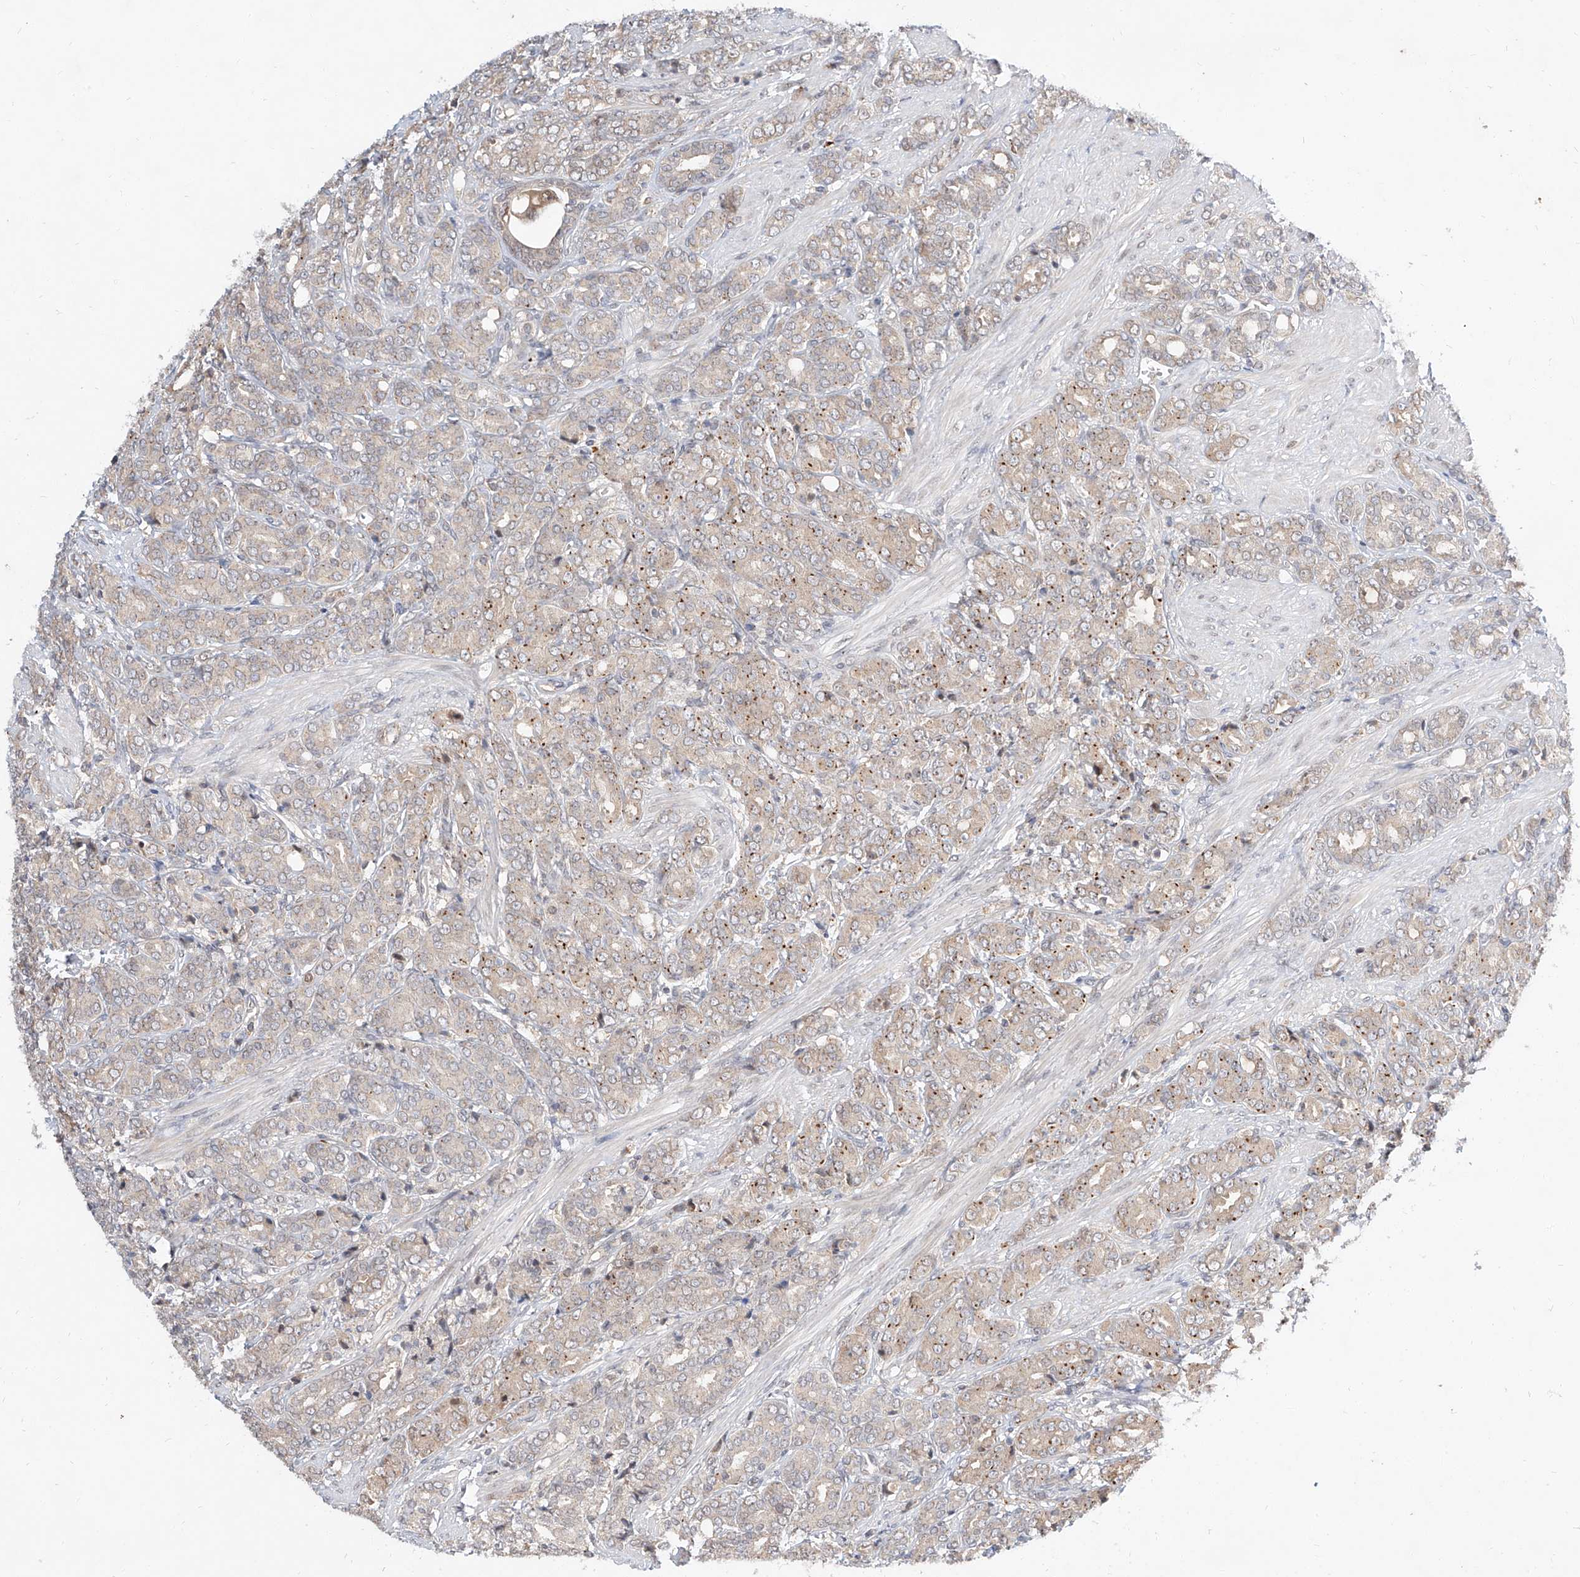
{"staining": {"intensity": "weak", "quantity": "<25%", "location": "cytoplasmic/membranous"}, "tissue": "prostate cancer", "cell_type": "Tumor cells", "image_type": "cancer", "snomed": [{"axis": "morphology", "description": "Adenocarcinoma, High grade"}, {"axis": "topography", "description": "Prostate"}], "caption": "IHC photomicrograph of neoplastic tissue: high-grade adenocarcinoma (prostate) stained with DAB (3,3'-diaminobenzidine) exhibits no significant protein positivity in tumor cells.", "gene": "DIRAS3", "patient": {"sex": "male", "age": 62}}